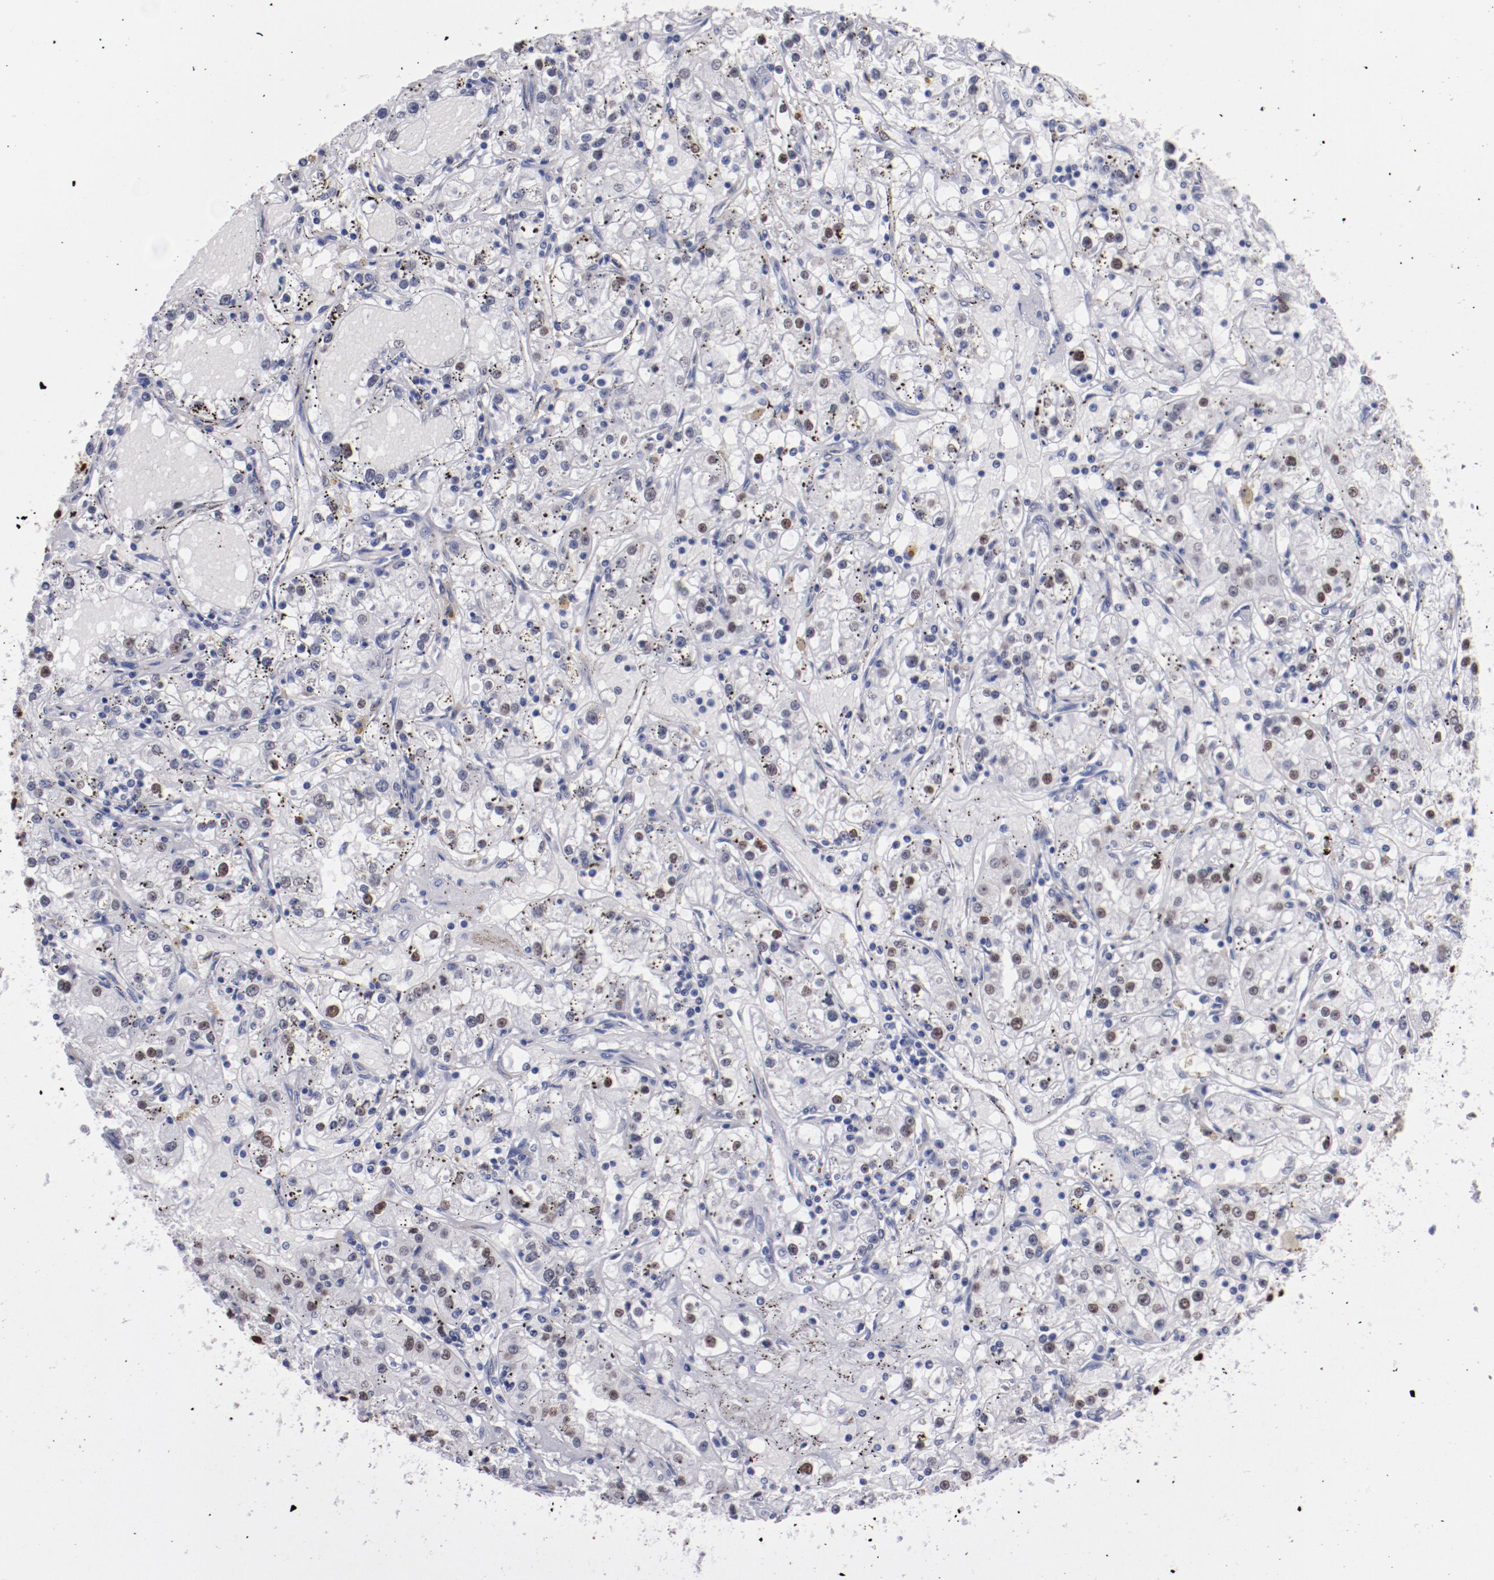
{"staining": {"intensity": "weak", "quantity": "25%-75%", "location": "nuclear"}, "tissue": "renal cancer", "cell_type": "Tumor cells", "image_type": "cancer", "snomed": [{"axis": "morphology", "description": "Adenocarcinoma, NOS"}, {"axis": "topography", "description": "Kidney"}], "caption": "A histopathology image of renal adenocarcinoma stained for a protein reveals weak nuclear brown staining in tumor cells. (IHC, brightfield microscopy, high magnification).", "gene": "HNF1B", "patient": {"sex": "male", "age": 56}}